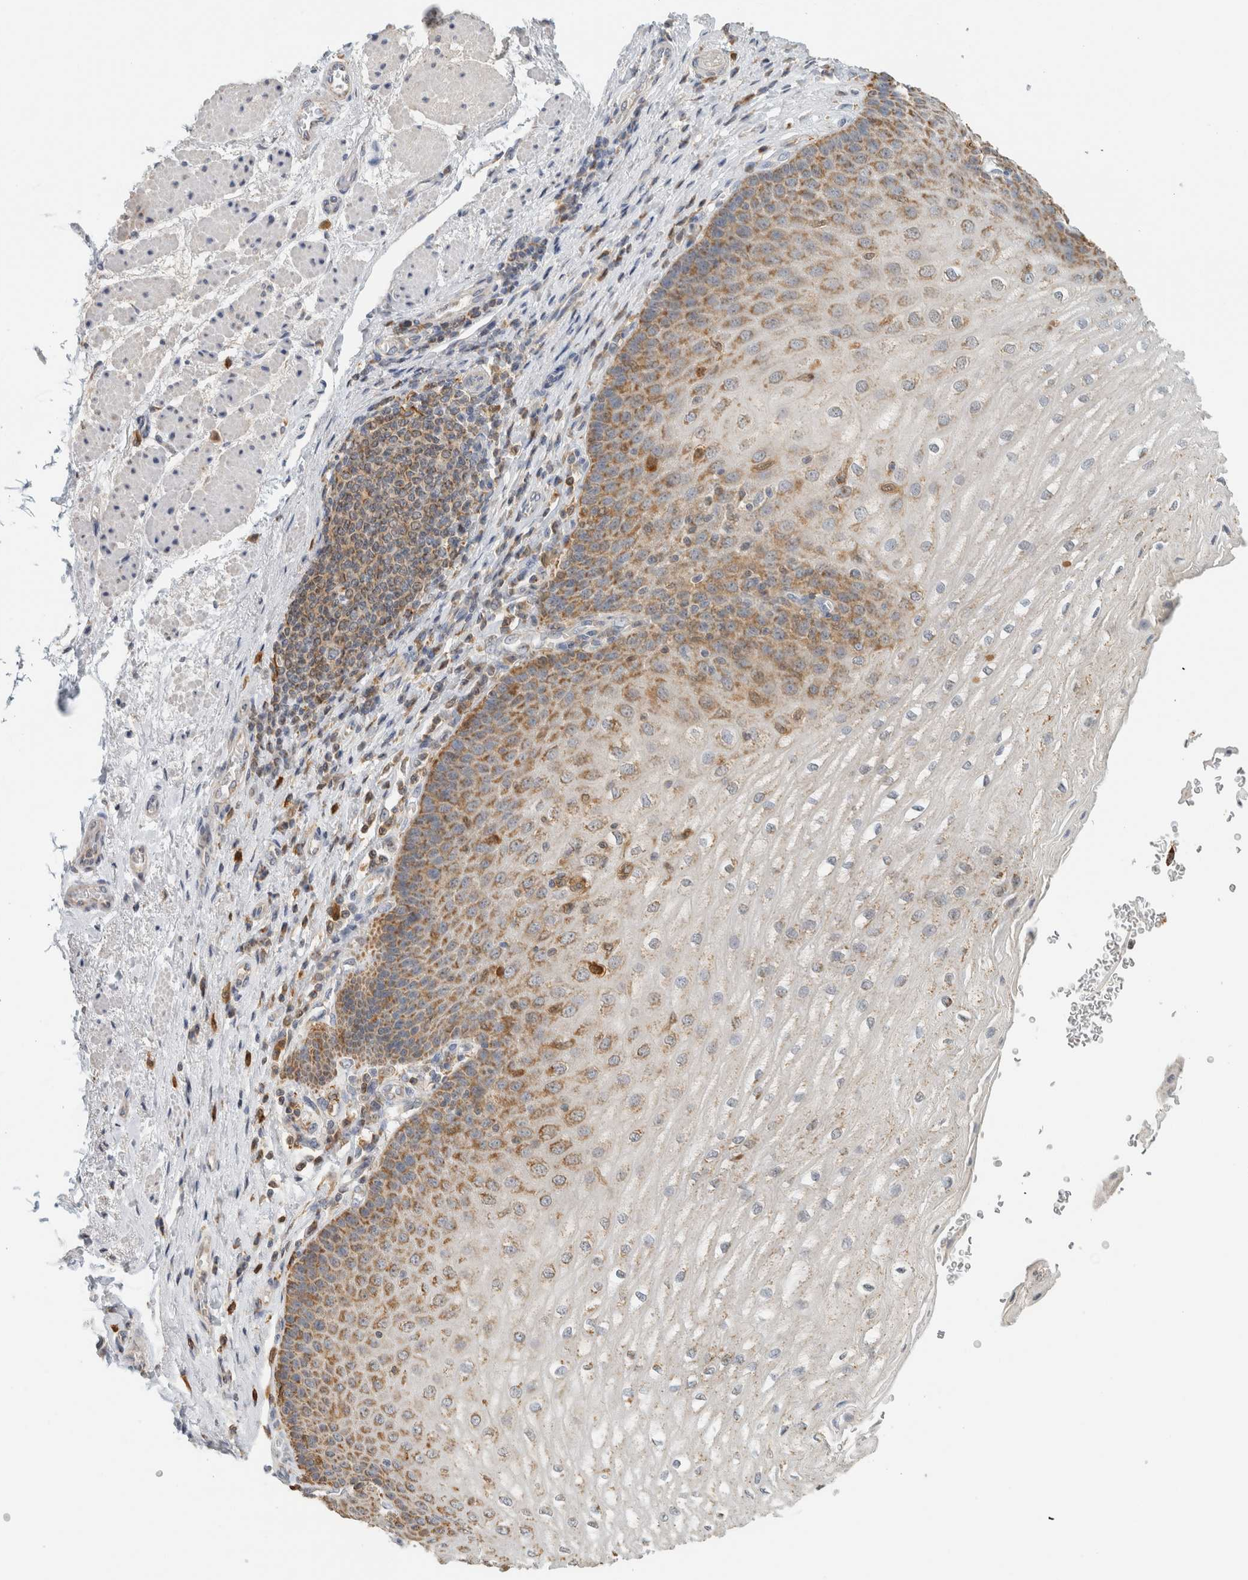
{"staining": {"intensity": "moderate", "quantity": "25%-75%", "location": "cytoplasmic/membranous"}, "tissue": "esophagus", "cell_type": "Squamous epithelial cells", "image_type": "normal", "snomed": [{"axis": "morphology", "description": "Normal tissue, NOS"}, {"axis": "topography", "description": "Esophagus"}], "caption": "The histopathology image displays immunohistochemical staining of normal esophagus. There is moderate cytoplasmic/membranous expression is present in approximately 25%-75% of squamous epithelial cells. (Stains: DAB in brown, nuclei in blue, Microscopy: brightfield microscopy at high magnification).", "gene": "CAPG", "patient": {"sex": "male", "age": 54}}